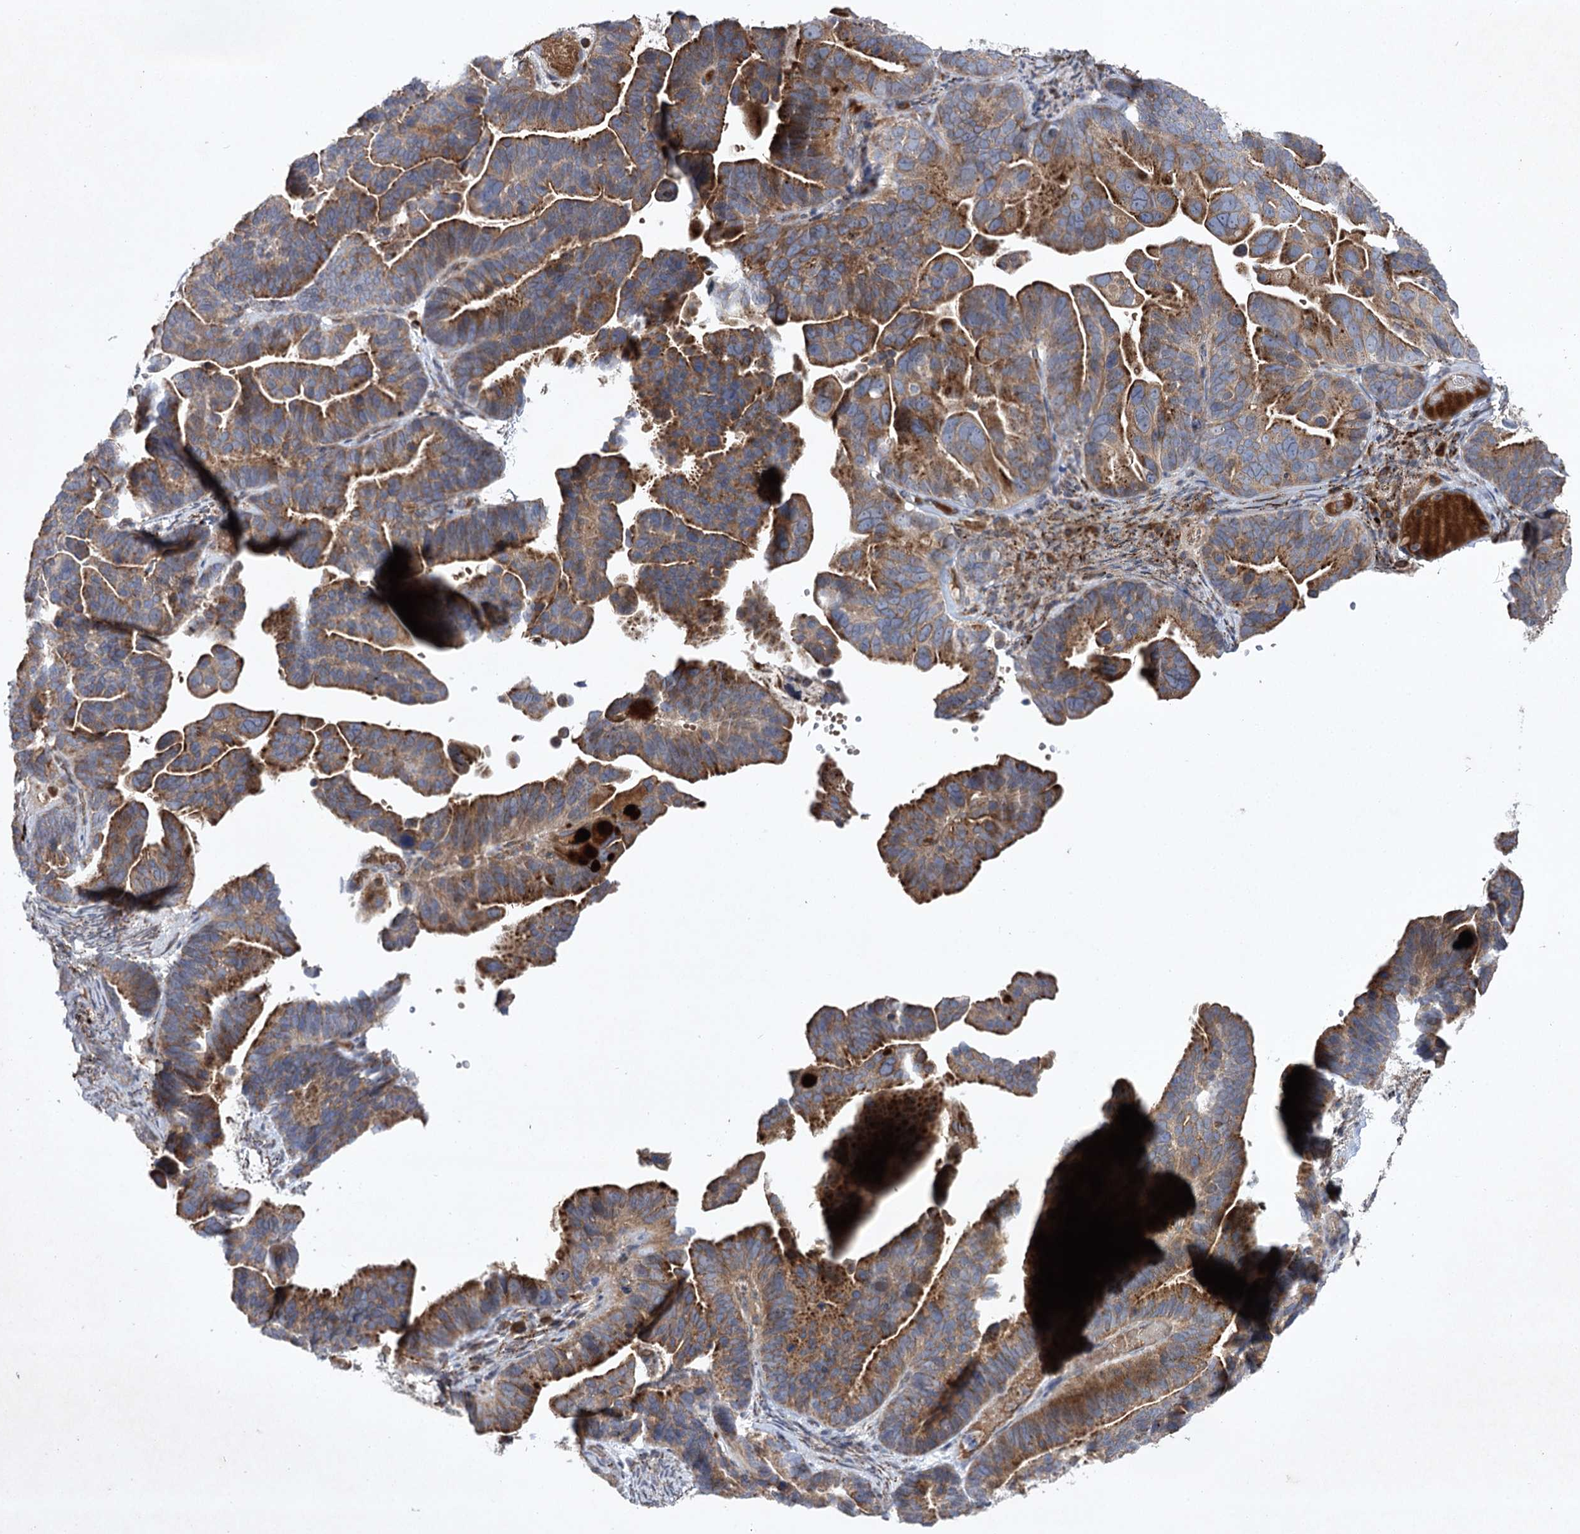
{"staining": {"intensity": "moderate", "quantity": ">75%", "location": "cytoplasmic/membranous"}, "tissue": "ovarian cancer", "cell_type": "Tumor cells", "image_type": "cancer", "snomed": [{"axis": "morphology", "description": "Cystadenocarcinoma, serous, NOS"}, {"axis": "topography", "description": "Ovary"}], "caption": "A micrograph of human ovarian cancer (serous cystadenocarcinoma) stained for a protein reveals moderate cytoplasmic/membranous brown staining in tumor cells. (DAB IHC with brightfield microscopy, high magnification).", "gene": "ALG9", "patient": {"sex": "female", "age": 56}}